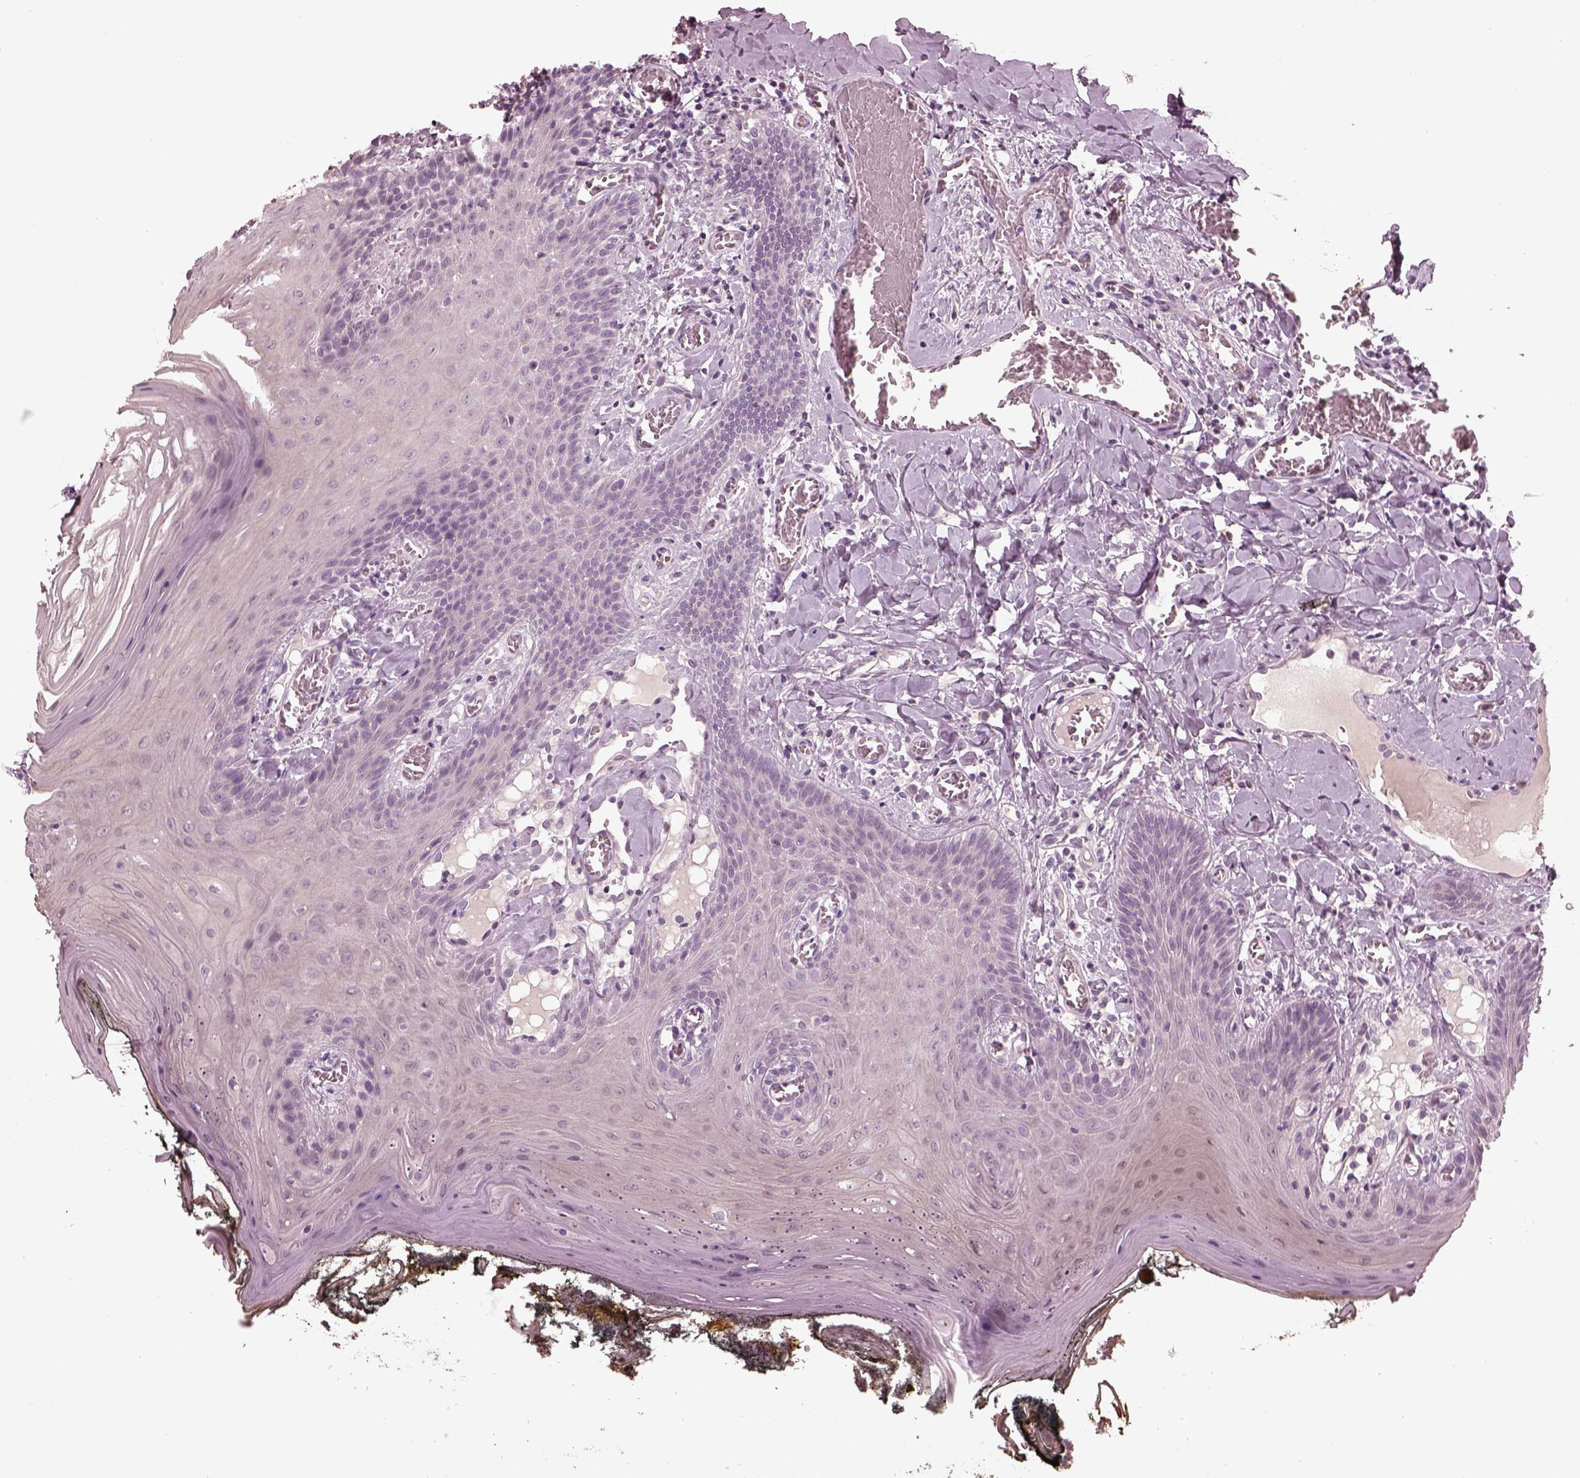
{"staining": {"intensity": "negative", "quantity": "none", "location": "none"}, "tissue": "oral mucosa", "cell_type": "Squamous epithelial cells", "image_type": "normal", "snomed": [{"axis": "morphology", "description": "Normal tissue, NOS"}, {"axis": "topography", "description": "Oral tissue"}], "caption": "This is an immunohistochemistry image of unremarkable oral mucosa. There is no staining in squamous epithelial cells.", "gene": "OPTC", "patient": {"sex": "male", "age": 9}}